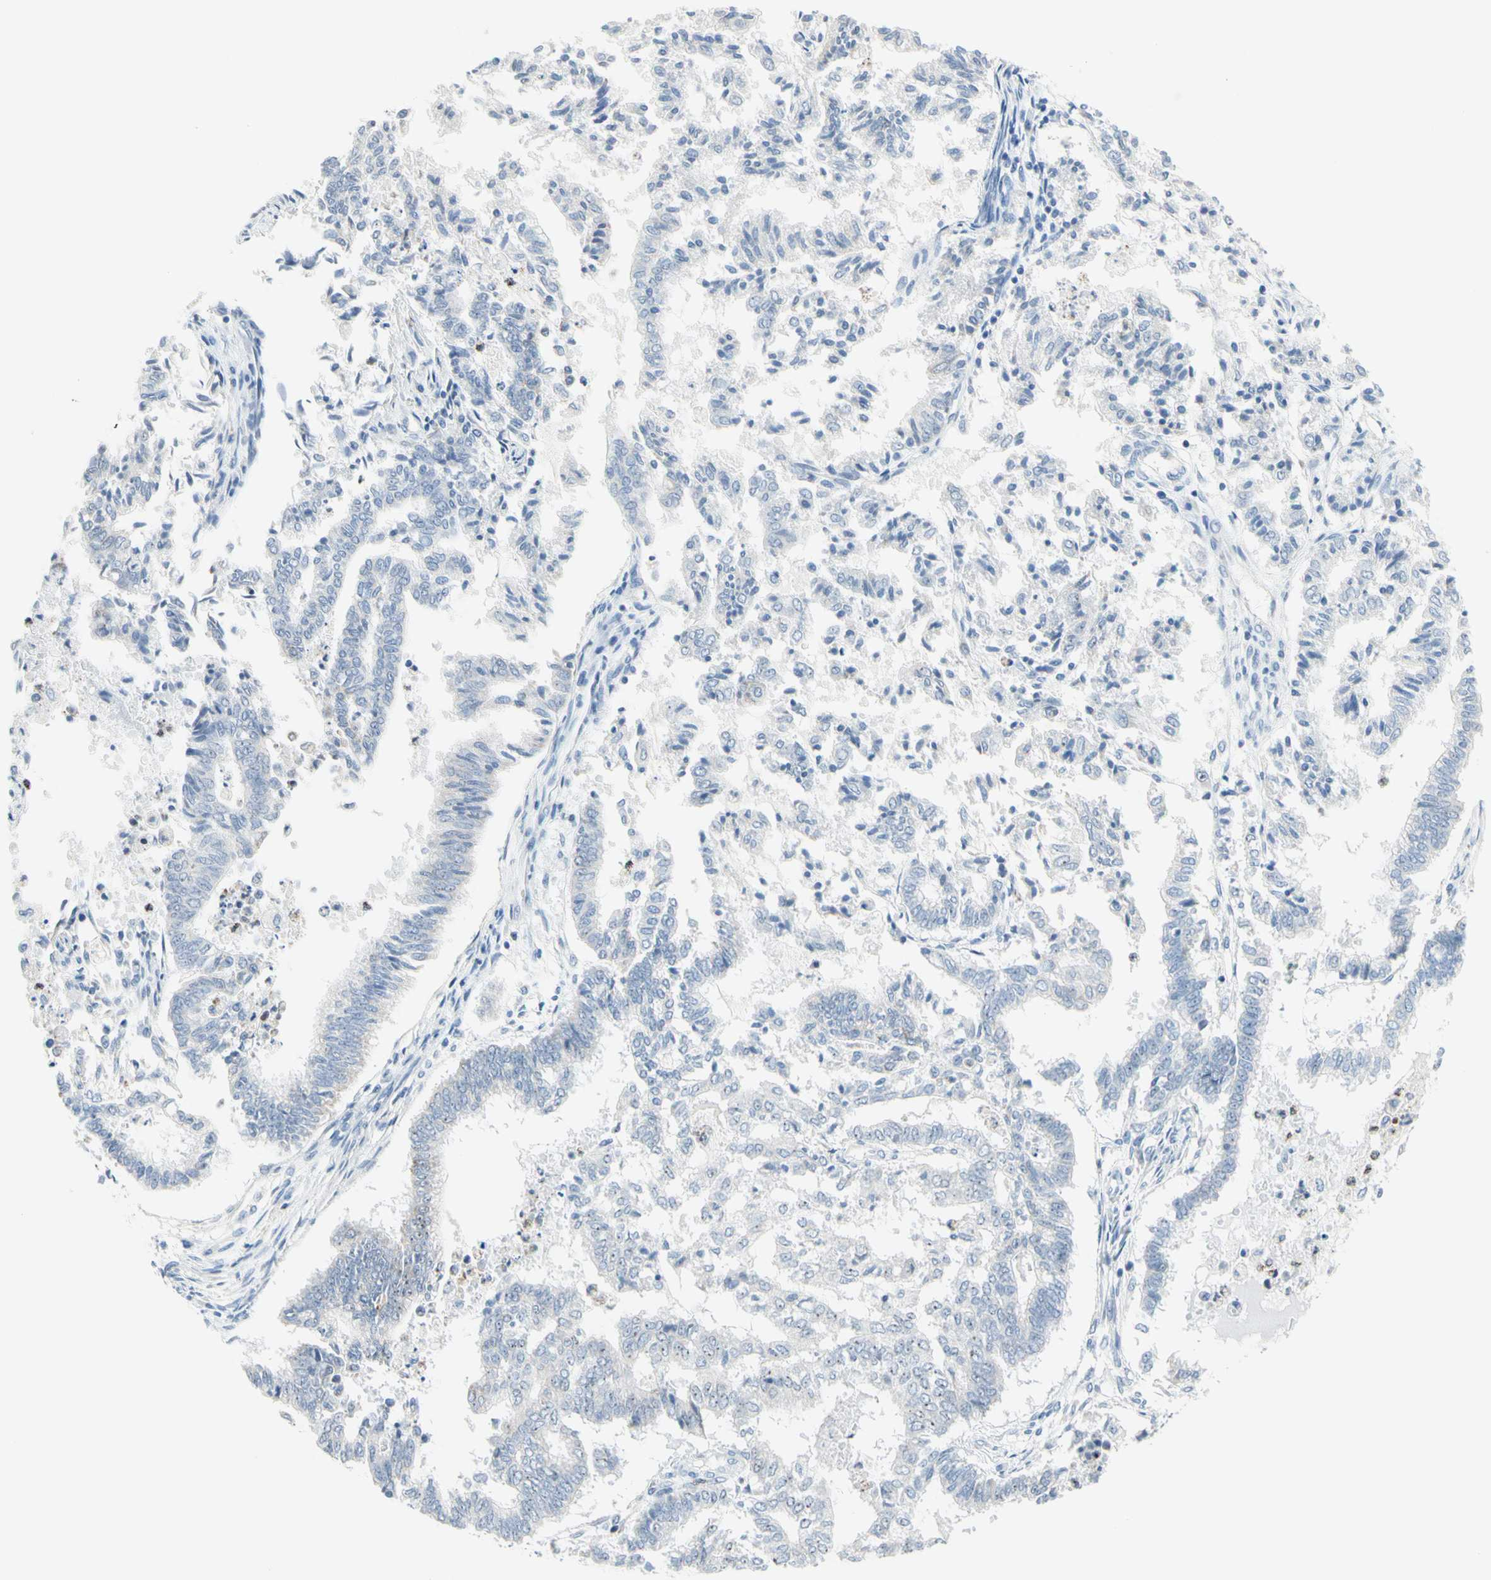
{"staining": {"intensity": "negative", "quantity": "none", "location": "none"}, "tissue": "endometrial cancer", "cell_type": "Tumor cells", "image_type": "cancer", "snomed": [{"axis": "morphology", "description": "Necrosis, NOS"}, {"axis": "morphology", "description": "Adenocarcinoma, NOS"}, {"axis": "topography", "description": "Endometrium"}], "caption": "An IHC photomicrograph of endometrial cancer (adenocarcinoma) is shown. There is no staining in tumor cells of endometrial cancer (adenocarcinoma).", "gene": "CYSLTR1", "patient": {"sex": "female", "age": 79}}